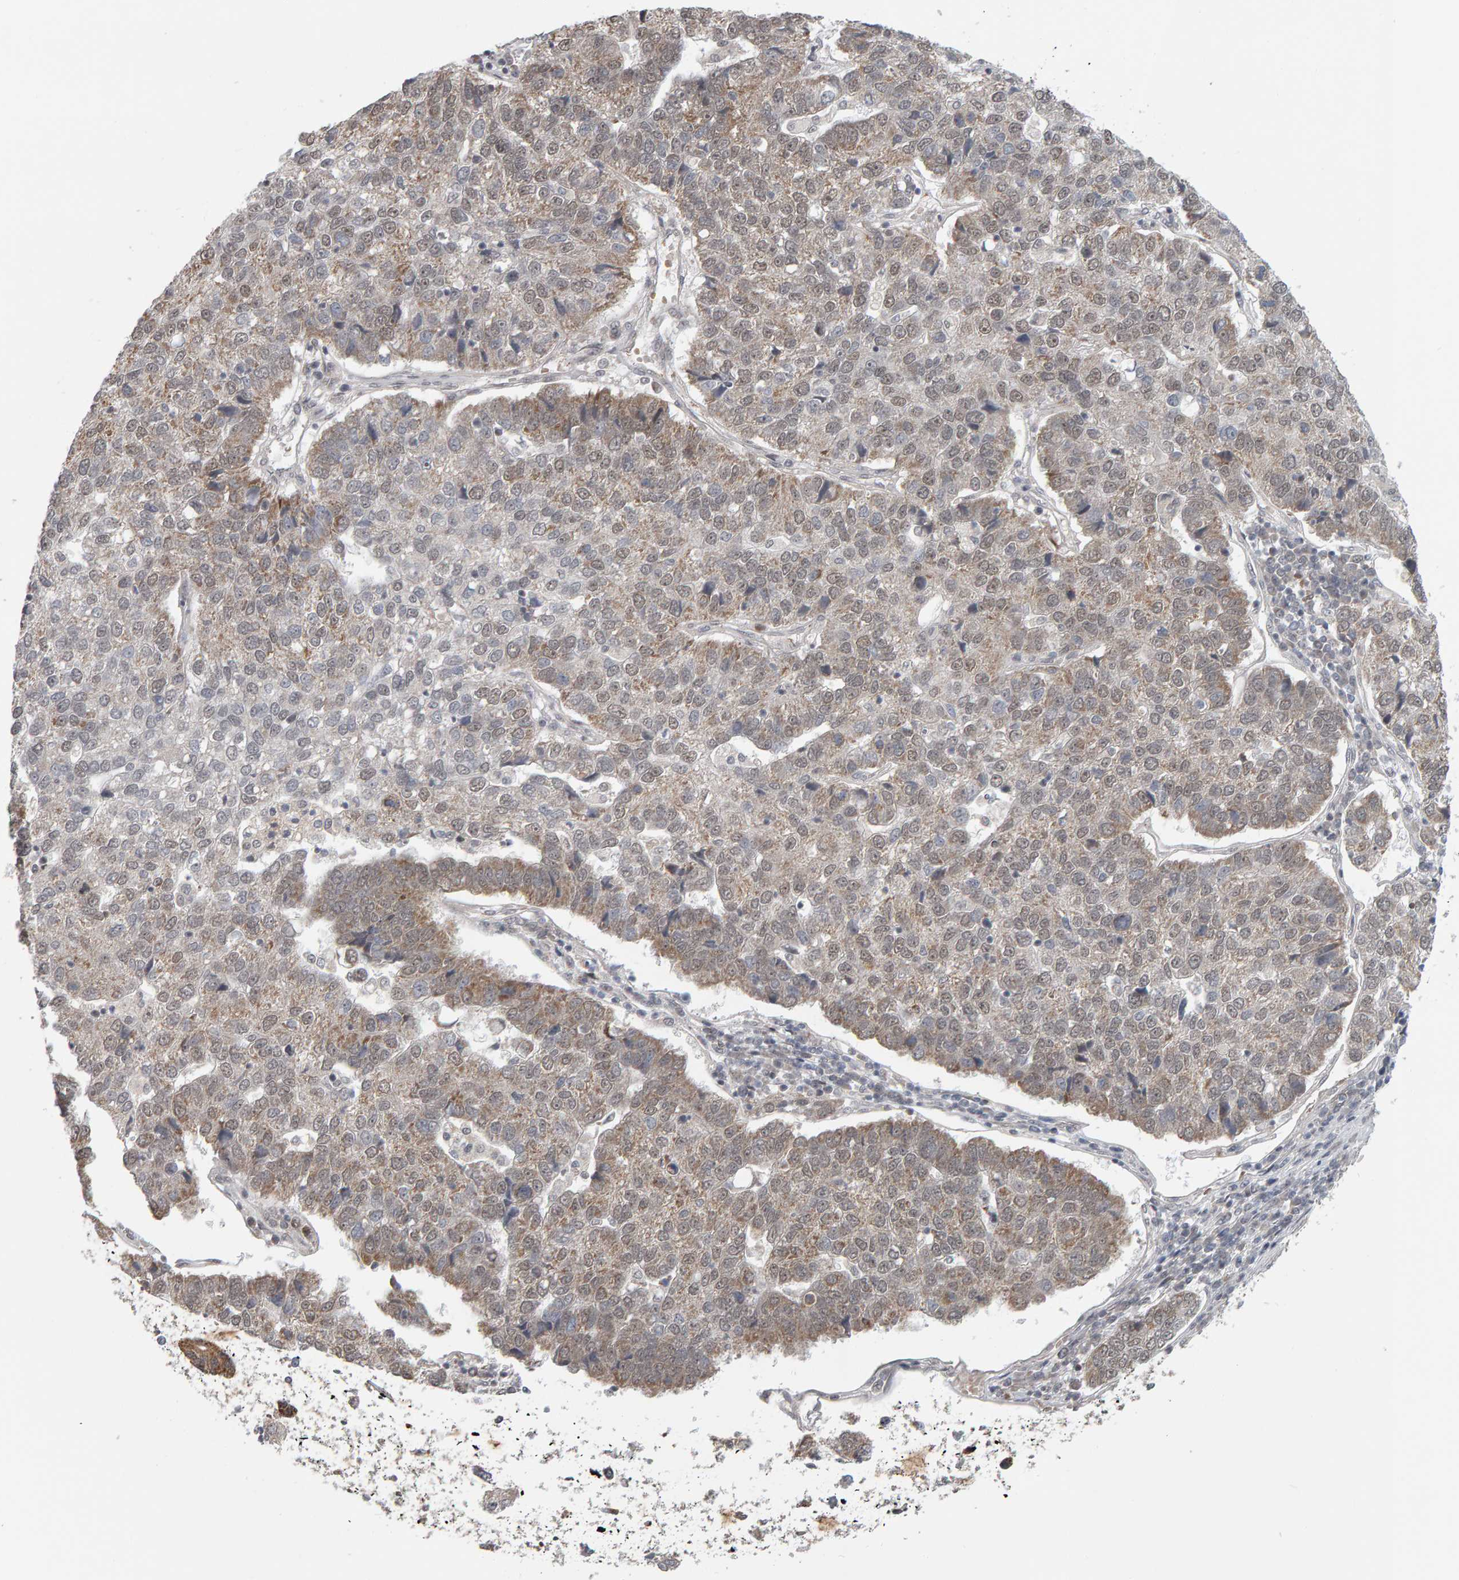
{"staining": {"intensity": "weak", "quantity": ">75%", "location": "cytoplasmic/membranous,nuclear"}, "tissue": "pancreatic cancer", "cell_type": "Tumor cells", "image_type": "cancer", "snomed": [{"axis": "morphology", "description": "Adenocarcinoma, NOS"}, {"axis": "topography", "description": "Pancreas"}], "caption": "Pancreatic cancer stained for a protein exhibits weak cytoplasmic/membranous and nuclear positivity in tumor cells. (Brightfield microscopy of DAB IHC at high magnification).", "gene": "DAP3", "patient": {"sex": "female", "age": 61}}